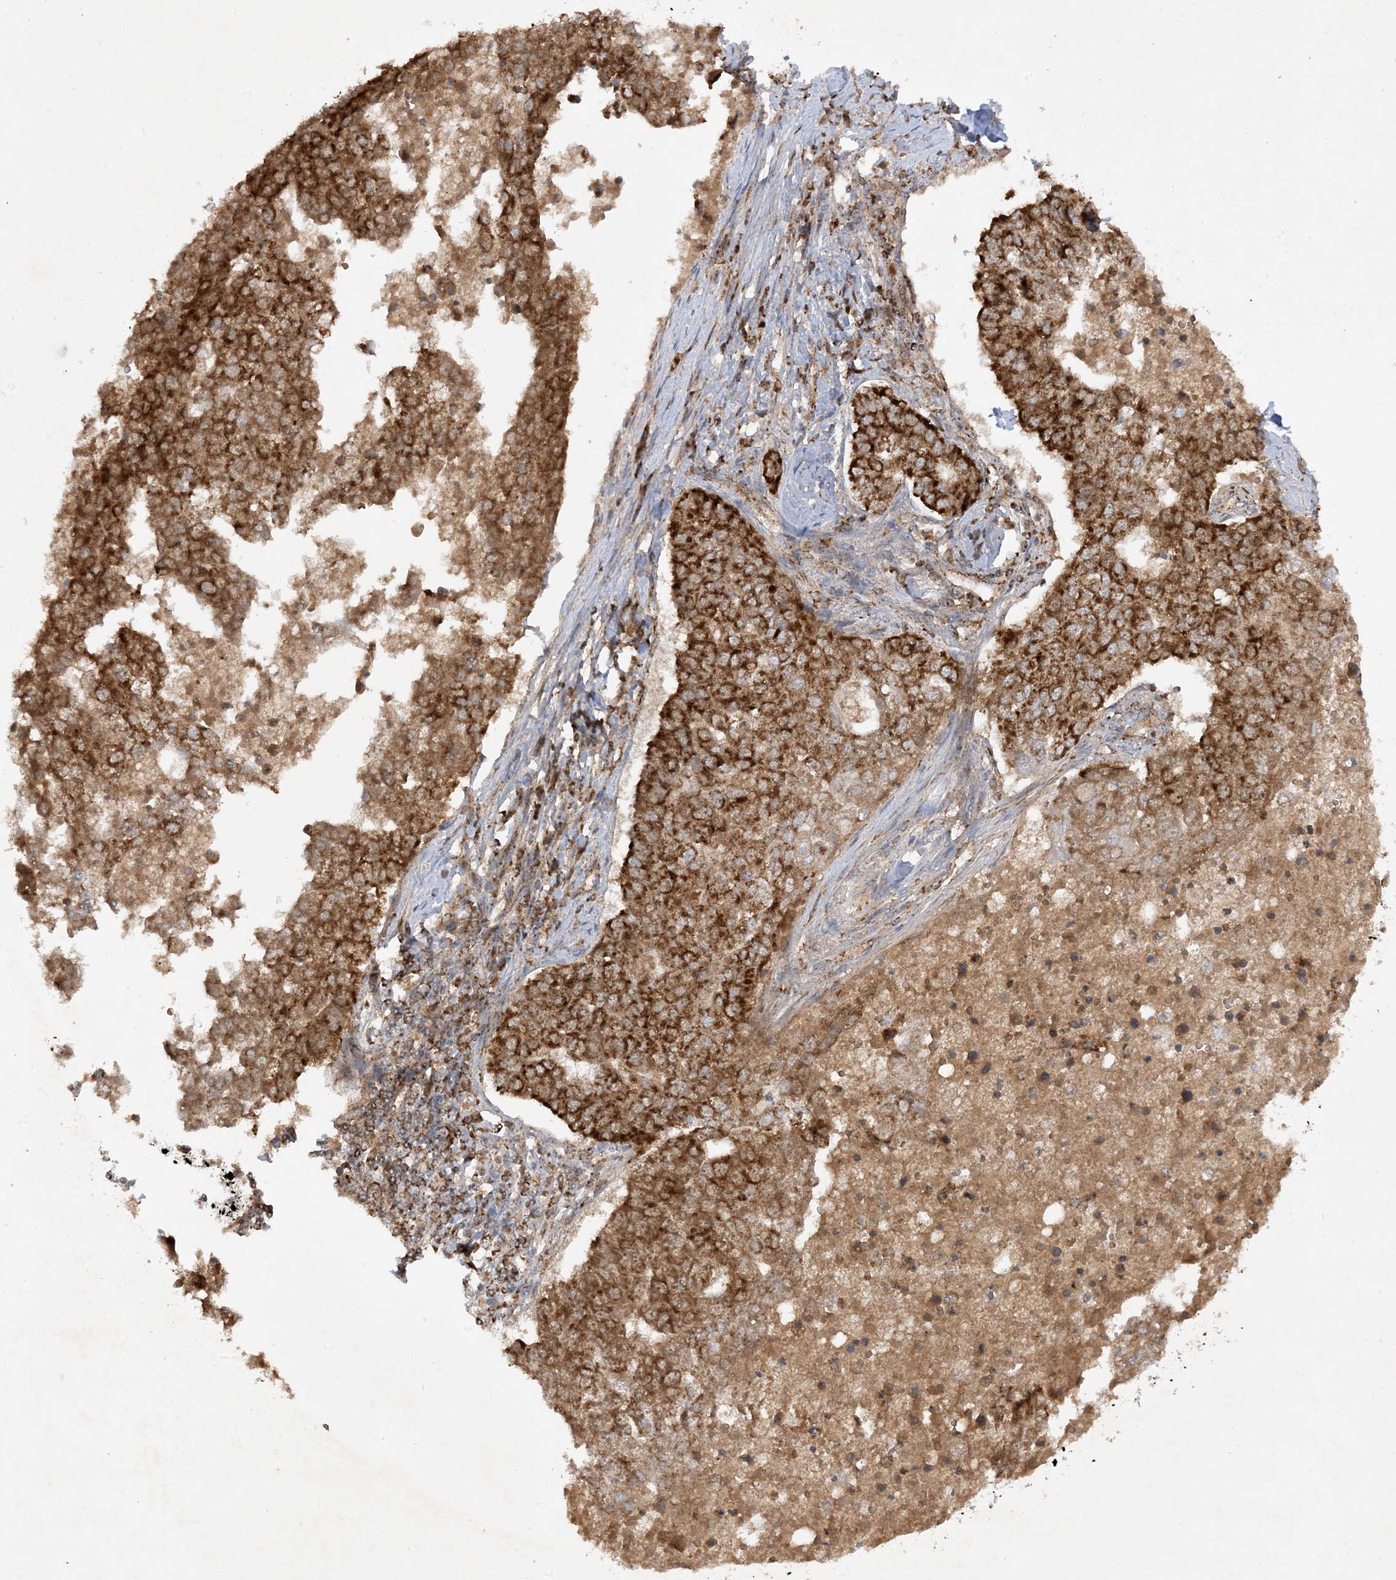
{"staining": {"intensity": "strong", "quantity": ">75%", "location": "cytoplasmic/membranous"}, "tissue": "pancreatic cancer", "cell_type": "Tumor cells", "image_type": "cancer", "snomed": [{"axis": "morphology", "description": "Adenocarcinoma, NOS"}, {"axis": "topography", "description": "Pancreas"}], "caption": "This photomicrograph reveals immunohistochemistry (IHC) staining of human pancreatic cancer (adenocarcinoma), with high strong cytoplasmic/membranous staining in approximately >75% of tumor cells.", "gene": "NDUFAF3", "patient": {"sex": "female", "age": 61}}